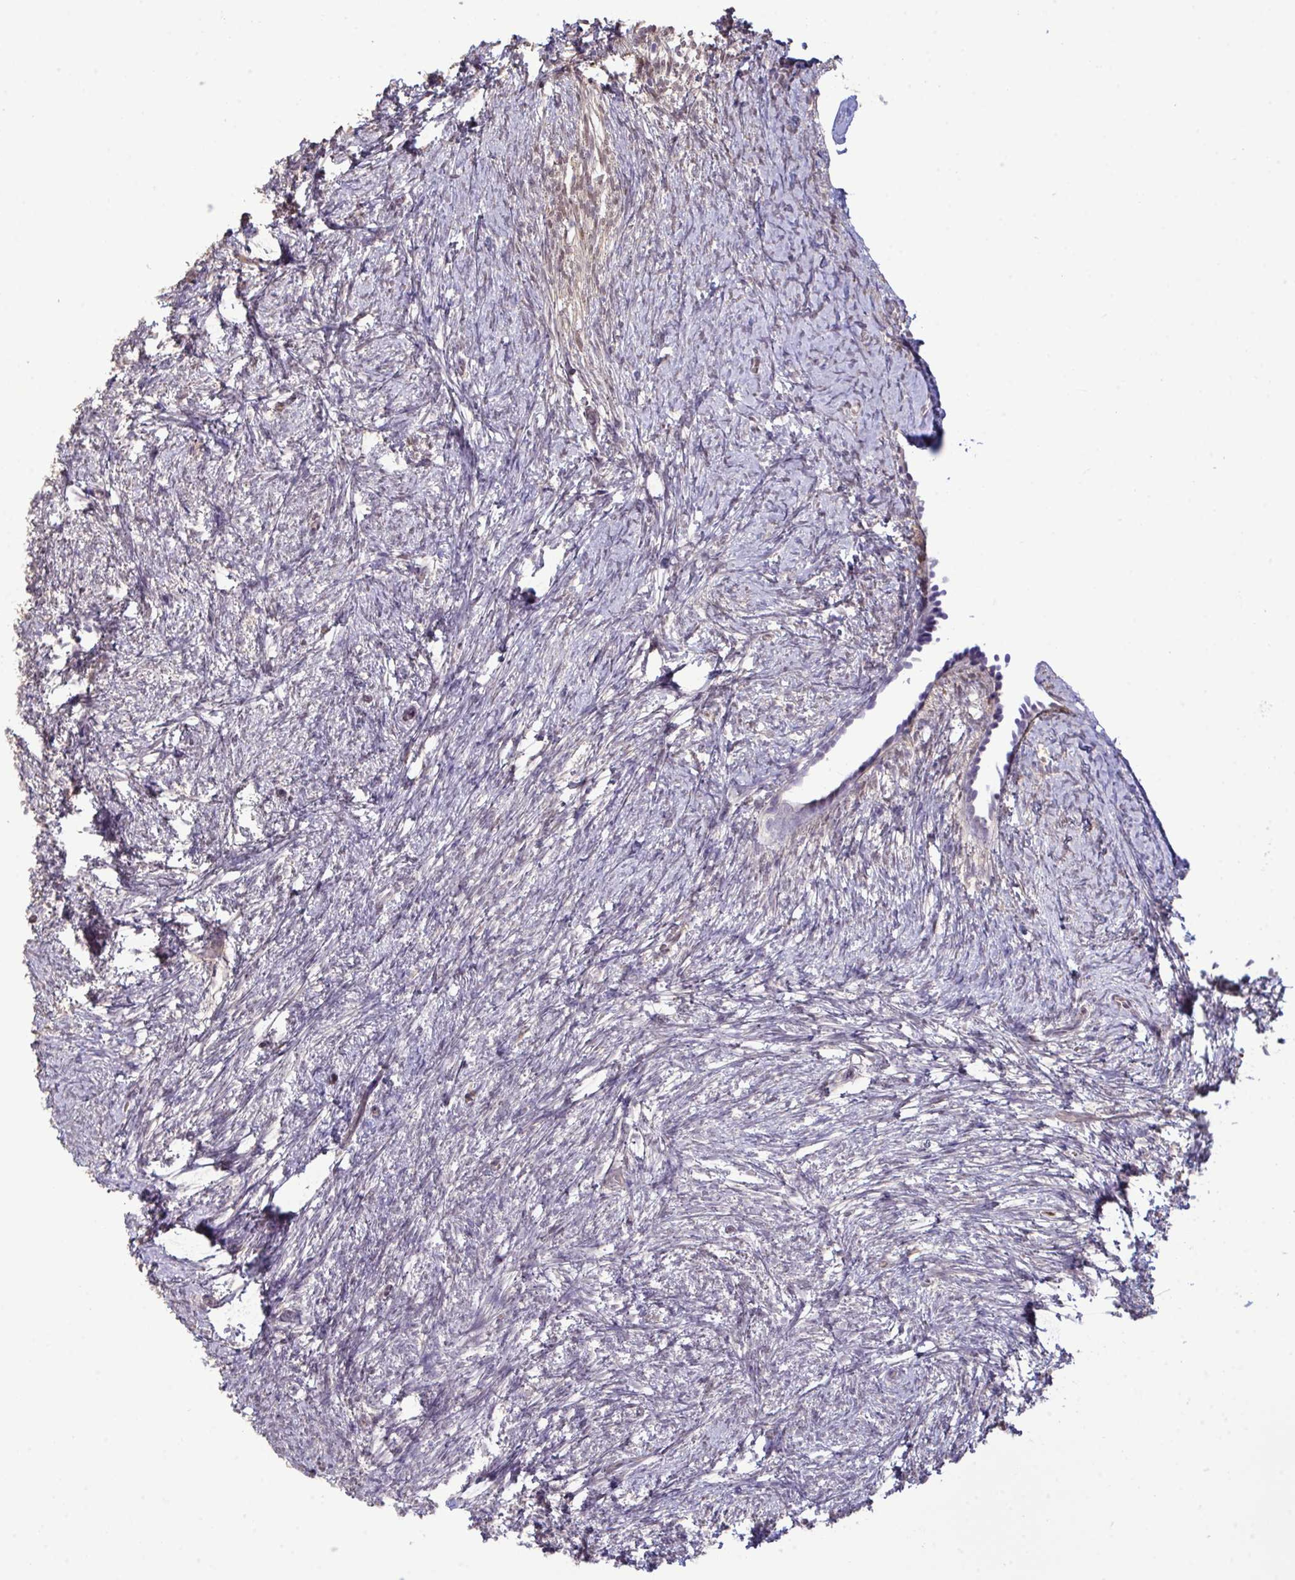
{"staining": {"intensity": "negative", "quantity": "none", "location": "none"}, "tissue": "ovary", "cell_type": "Follicle cells", "image_type": "normal", "snomed": [{"axis": "morphology", "description": "Normal tissue, NOS"}, {"axis": "topography", "description": "Ovary"}], "caption": "This micrograph is of benign ovary stained with immunohistochemistry (IHC) to label a protein in brown with the nuclei are counter-stained blue. There is no positivity in follicle cells.", "gene": "SETD7", "patient": {"sex": "female", "age": 41}}